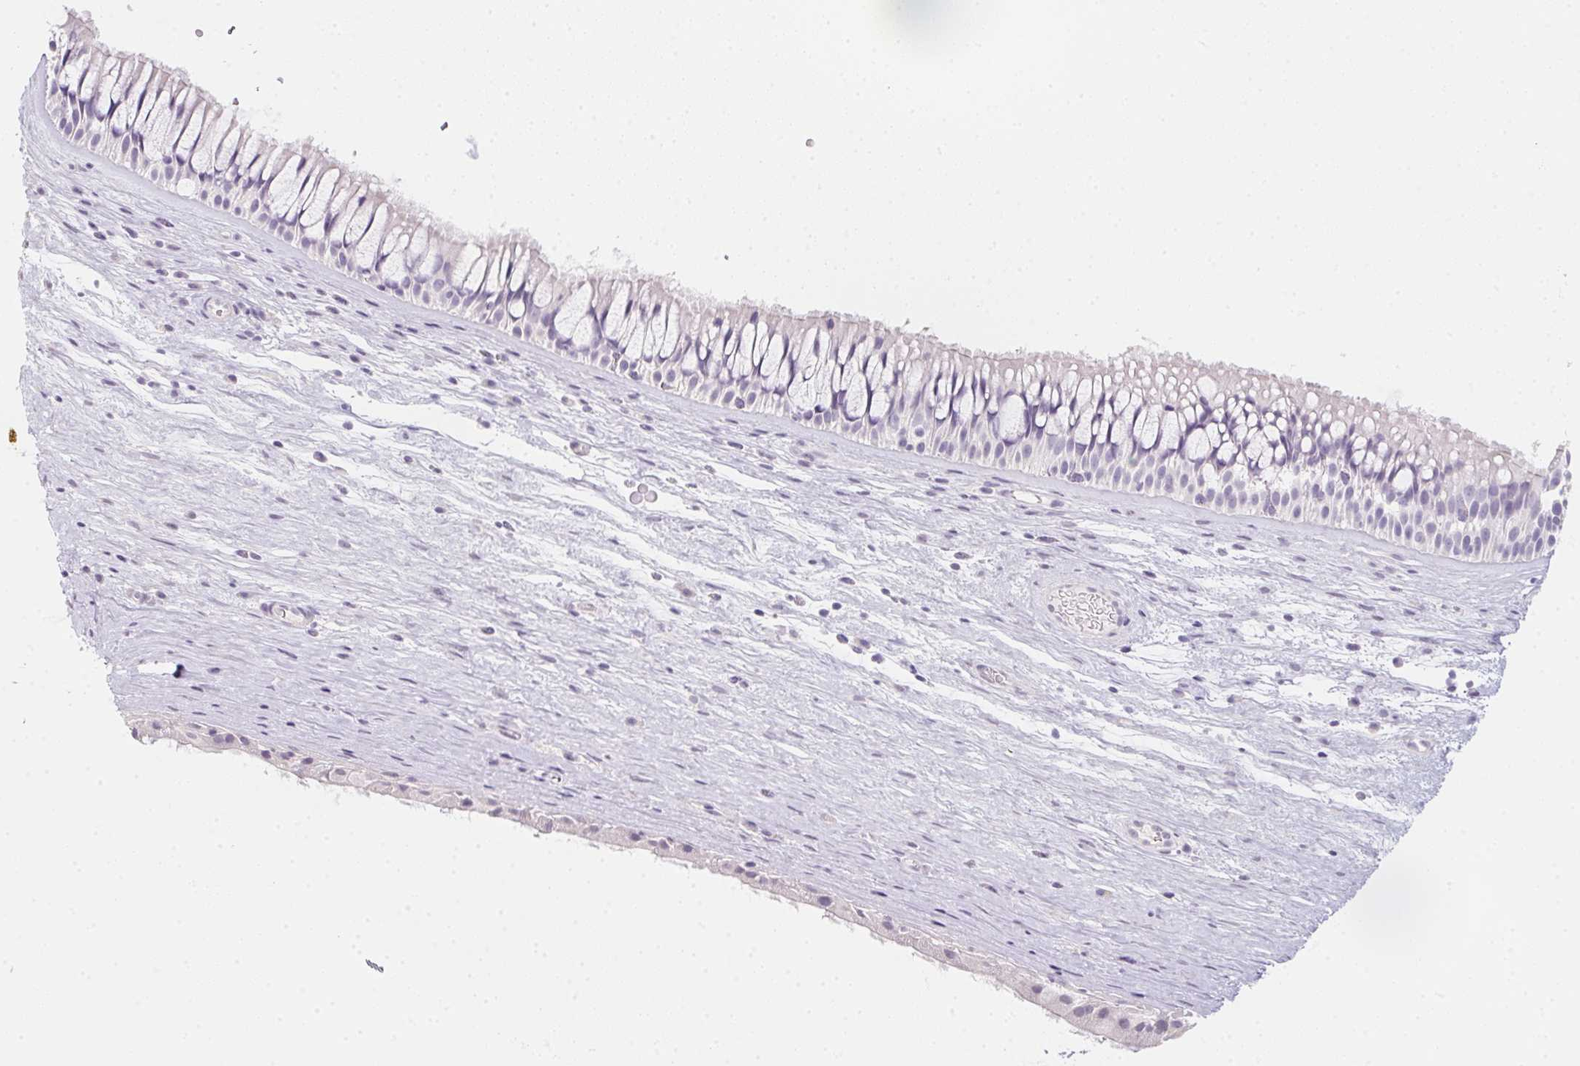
{"staining": {"intensity": "negative", "quantity": "none", "location": "none"}, "tissue": "nasopharynx", "cell_type": "Respiratory epithelial cells", "image_type": "normal", "snomed": [{"axis": "morphology", "description": "Normal tissue, NOS"}, {"axis": "topography", "description": "Nasopharynx"}], "caption": "This photomicrograph is of normal nasopharynx stained with IHC to label a protein in brown with the nuclei are counter-stained blue. There is no positivity in respiratory epithelial cells. The staining is performed using DAB brown chromogen with nuclei counter-stained in using hematoxylin.", "gene": "MYL4", "patient": {"sex": "male", "age": 74}}